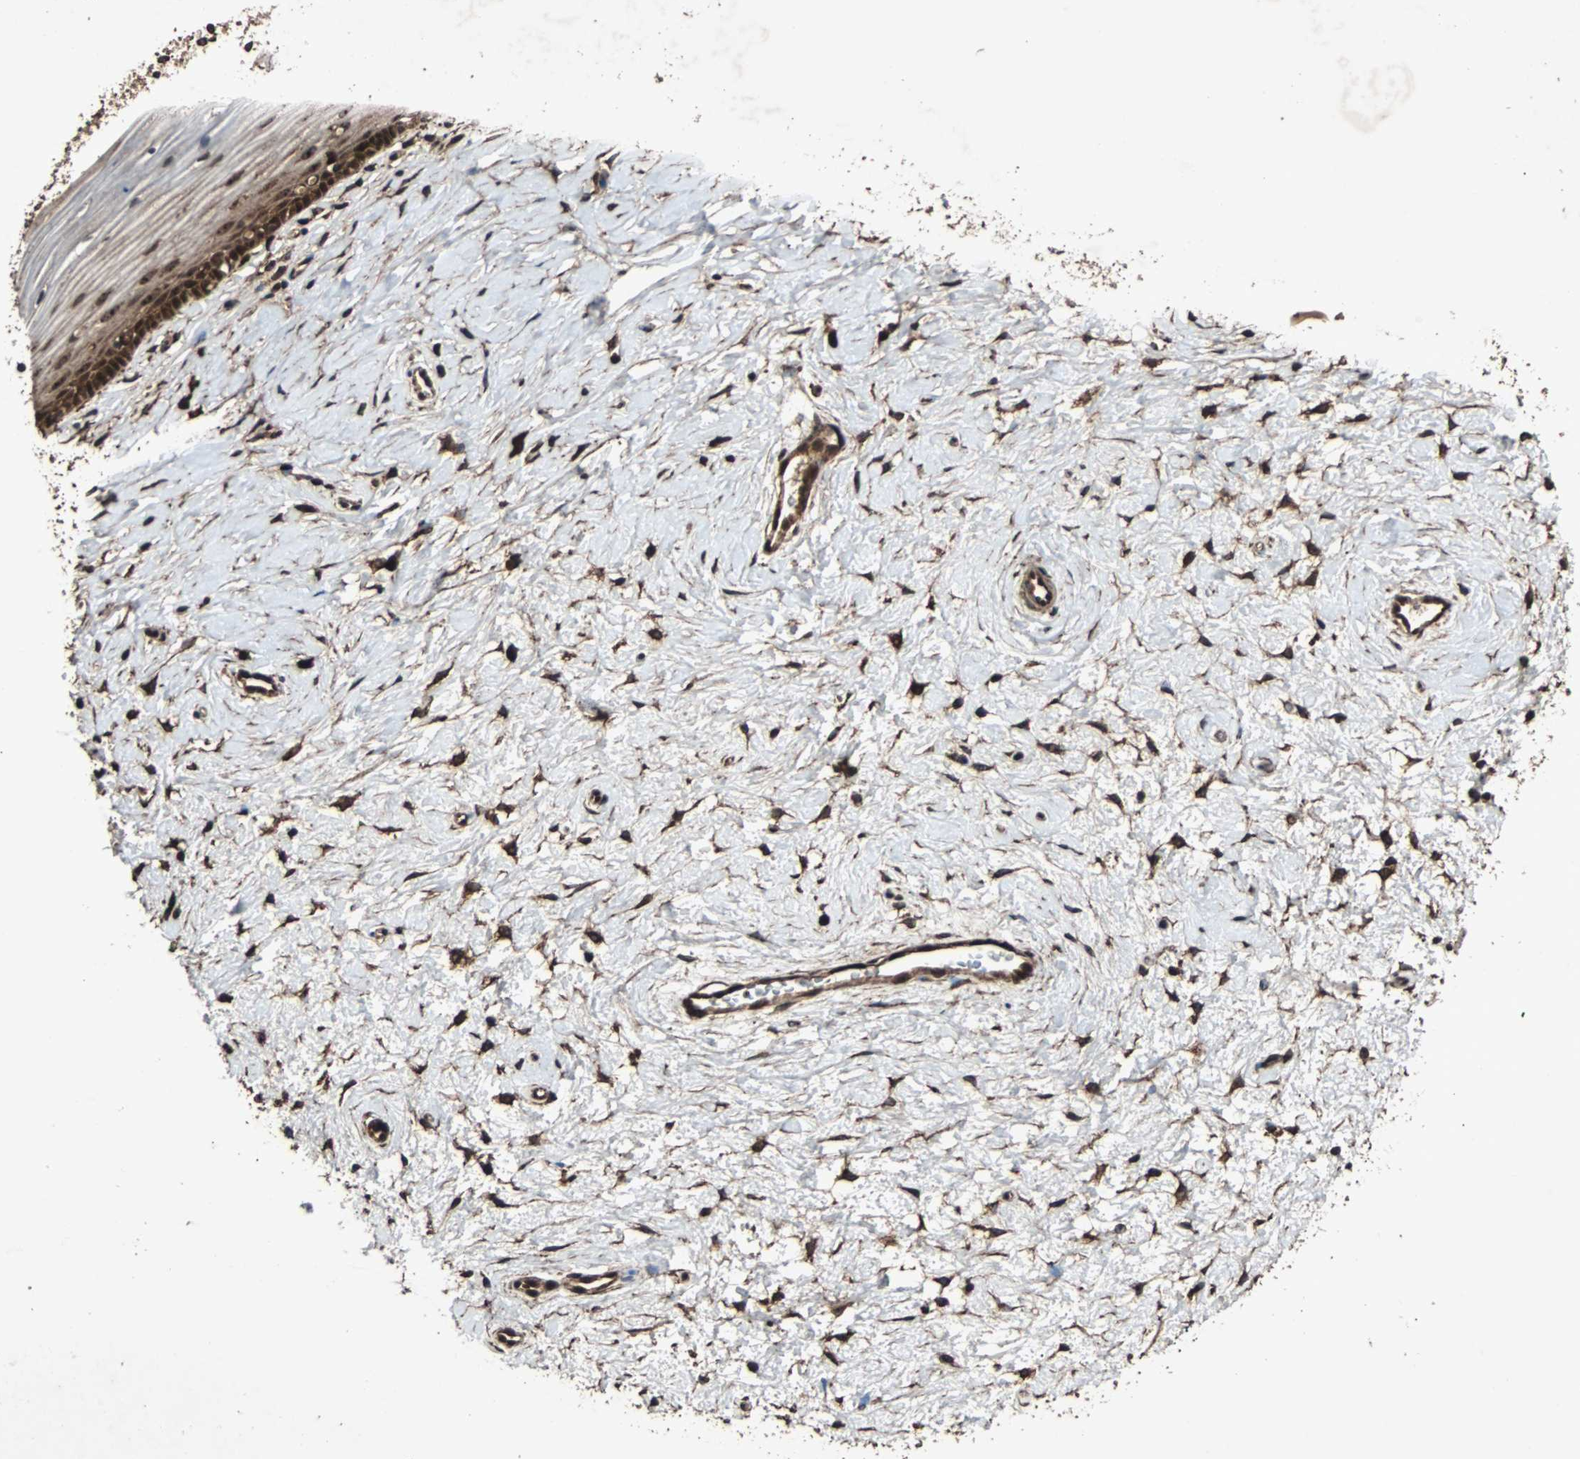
{"staining": {"intensity": "strong", "quantity": ">75%", "location": "cytoplasmic/membranous"}, "tissue": "cervix", "cell_type": "Glandular cells", "image_type": "normal", "snomed": [{"axis": "morphology", "description": "Normal tissue, NOS"}, {"axis": "topography", "description": "Cervix"}], "caption": "Strong cytoplasmic/membranous positivity is identified in approximately >75% of glandular cells in benign cervix.", "gene": "LAMTOR5", "patient": {"sex": "female", "age": 39}}